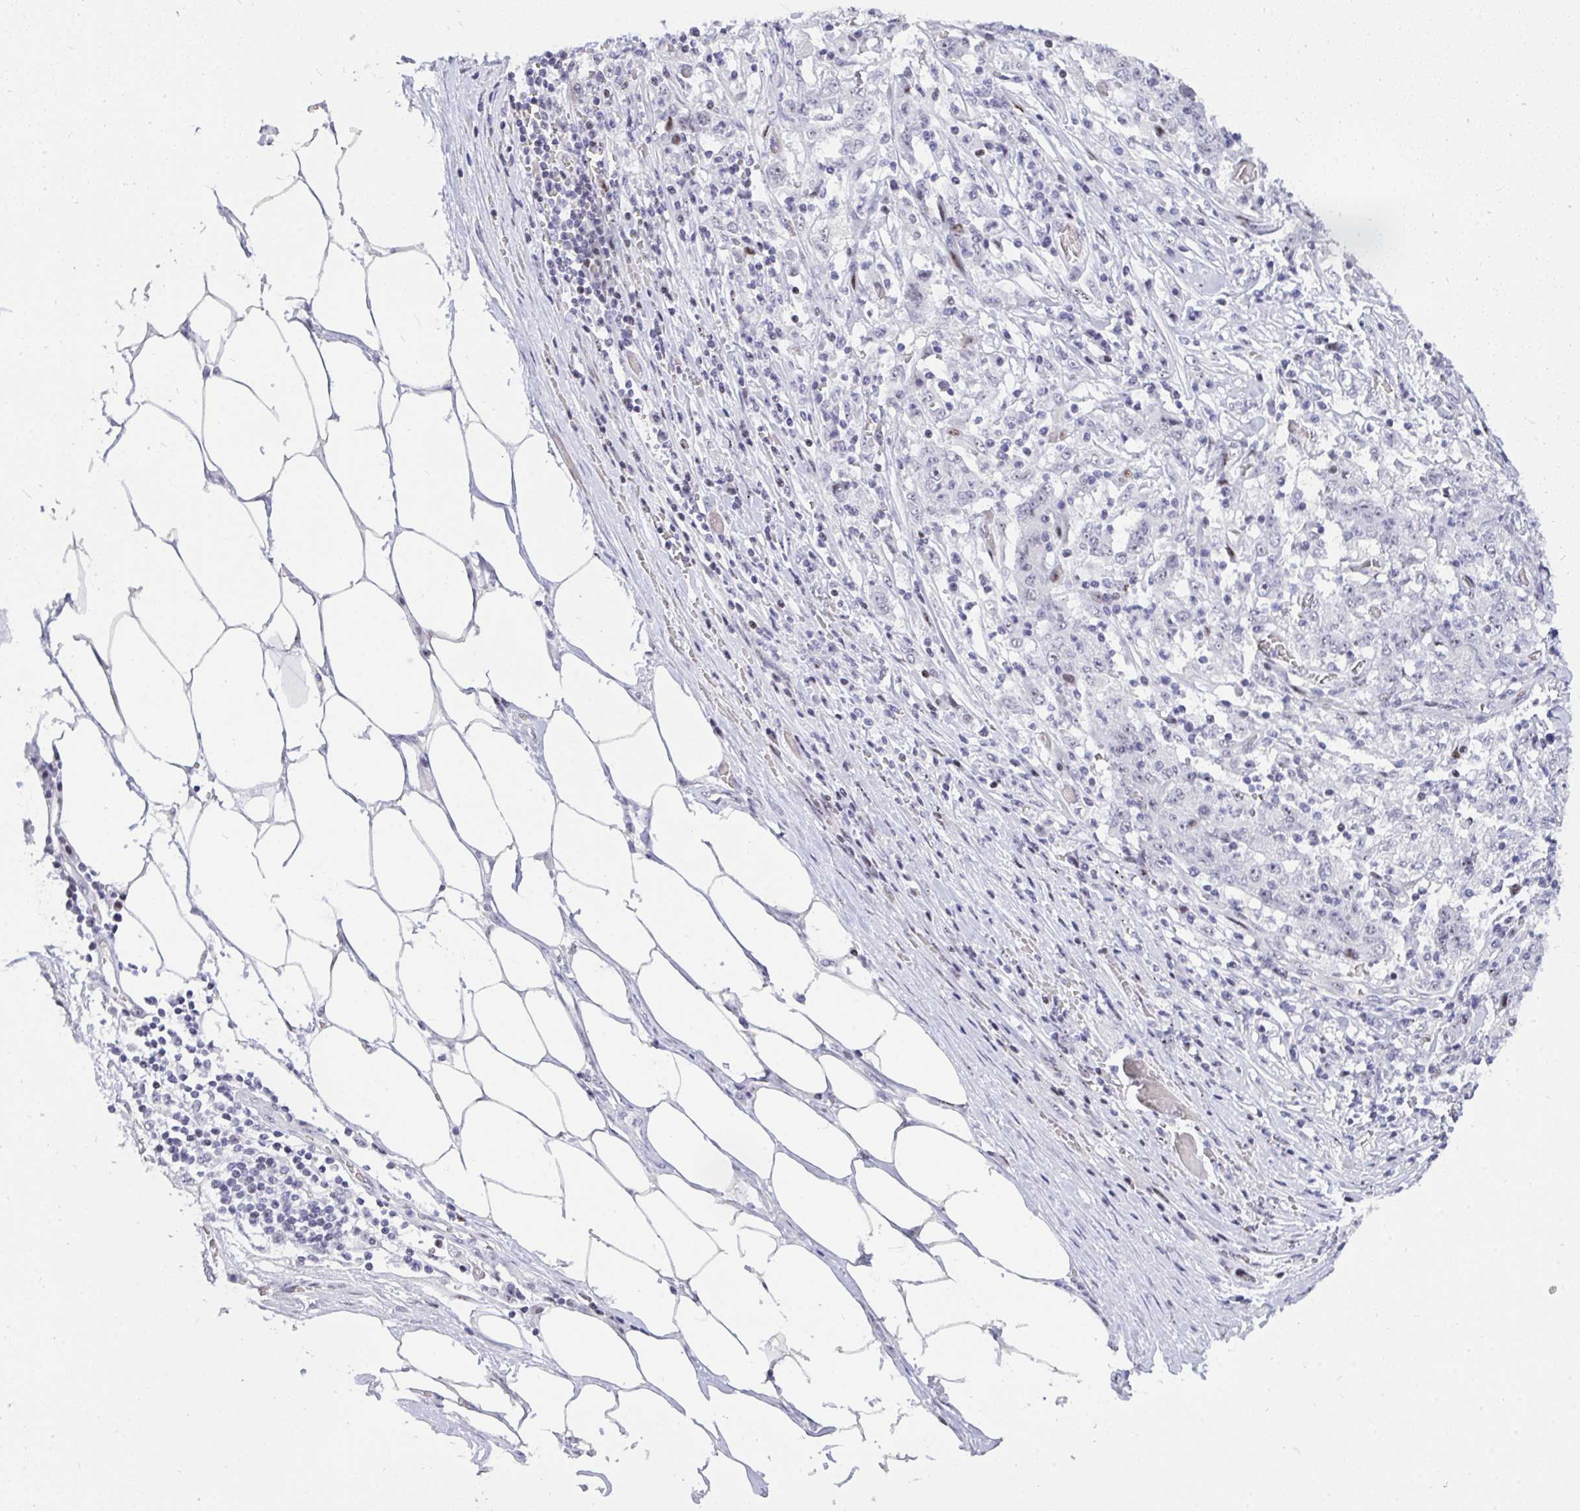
{"staining": {"intensity": "negative", "quantity": "none", "location": "none"}, "tissue": "stomach cancer", "cell_type": "Tumor cells", "image_type": "cancer", "snomed": [{"axis": "morphology", "description": "Adenocarcinoma, NOS"}, {"axis": "topography", "description": "Stomach"}], "caption": "Adenocarcinoma (stomach) was stained to show a protein in brown. There is no significant staining in tumor cells.", "gene": "PLPPR3", "patient": {"sex": "male", "age": 59}}